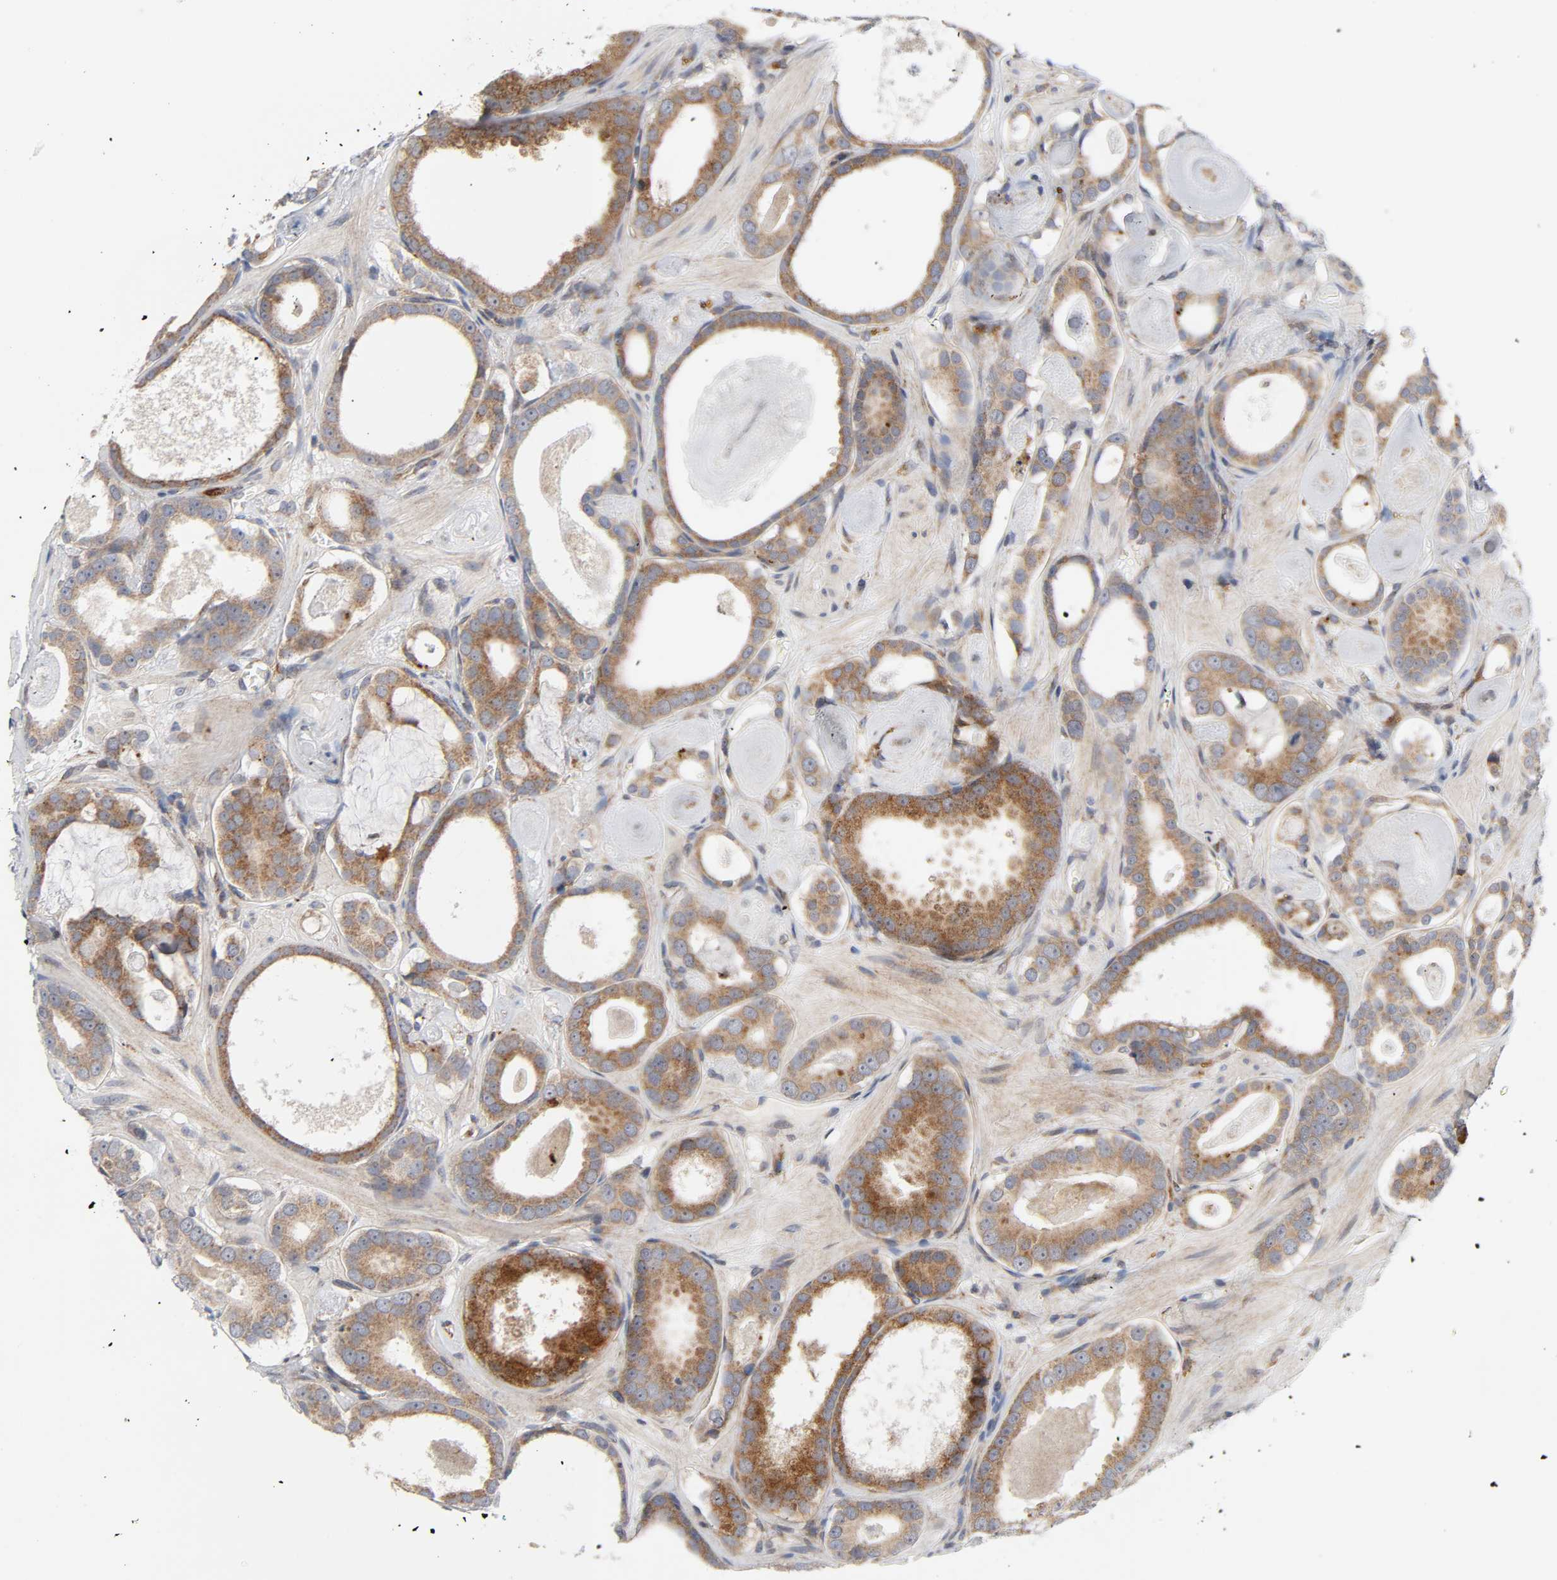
{"staining": {"intensity": "moderate", "quantity": ">75%", "location": "cytoplasmic/membranous"}, "tissue": "prostate cancer", "cell_type": "Tumor cells", "image_type": "cancer", "snomed": [{"axis": "morphology", "description": "Adenocarcinoma, Low grade"}, {"axis": "topography", "description": "Prostate"}], "caption": "Prostate cancer (low-grade adenocarcinoma) tissue reveals moderate cytoplasmic/membranous positivity in approximately >75% of tumor cells", "gene": "BAX", "patient": {"sex": "male", "age": 57}}